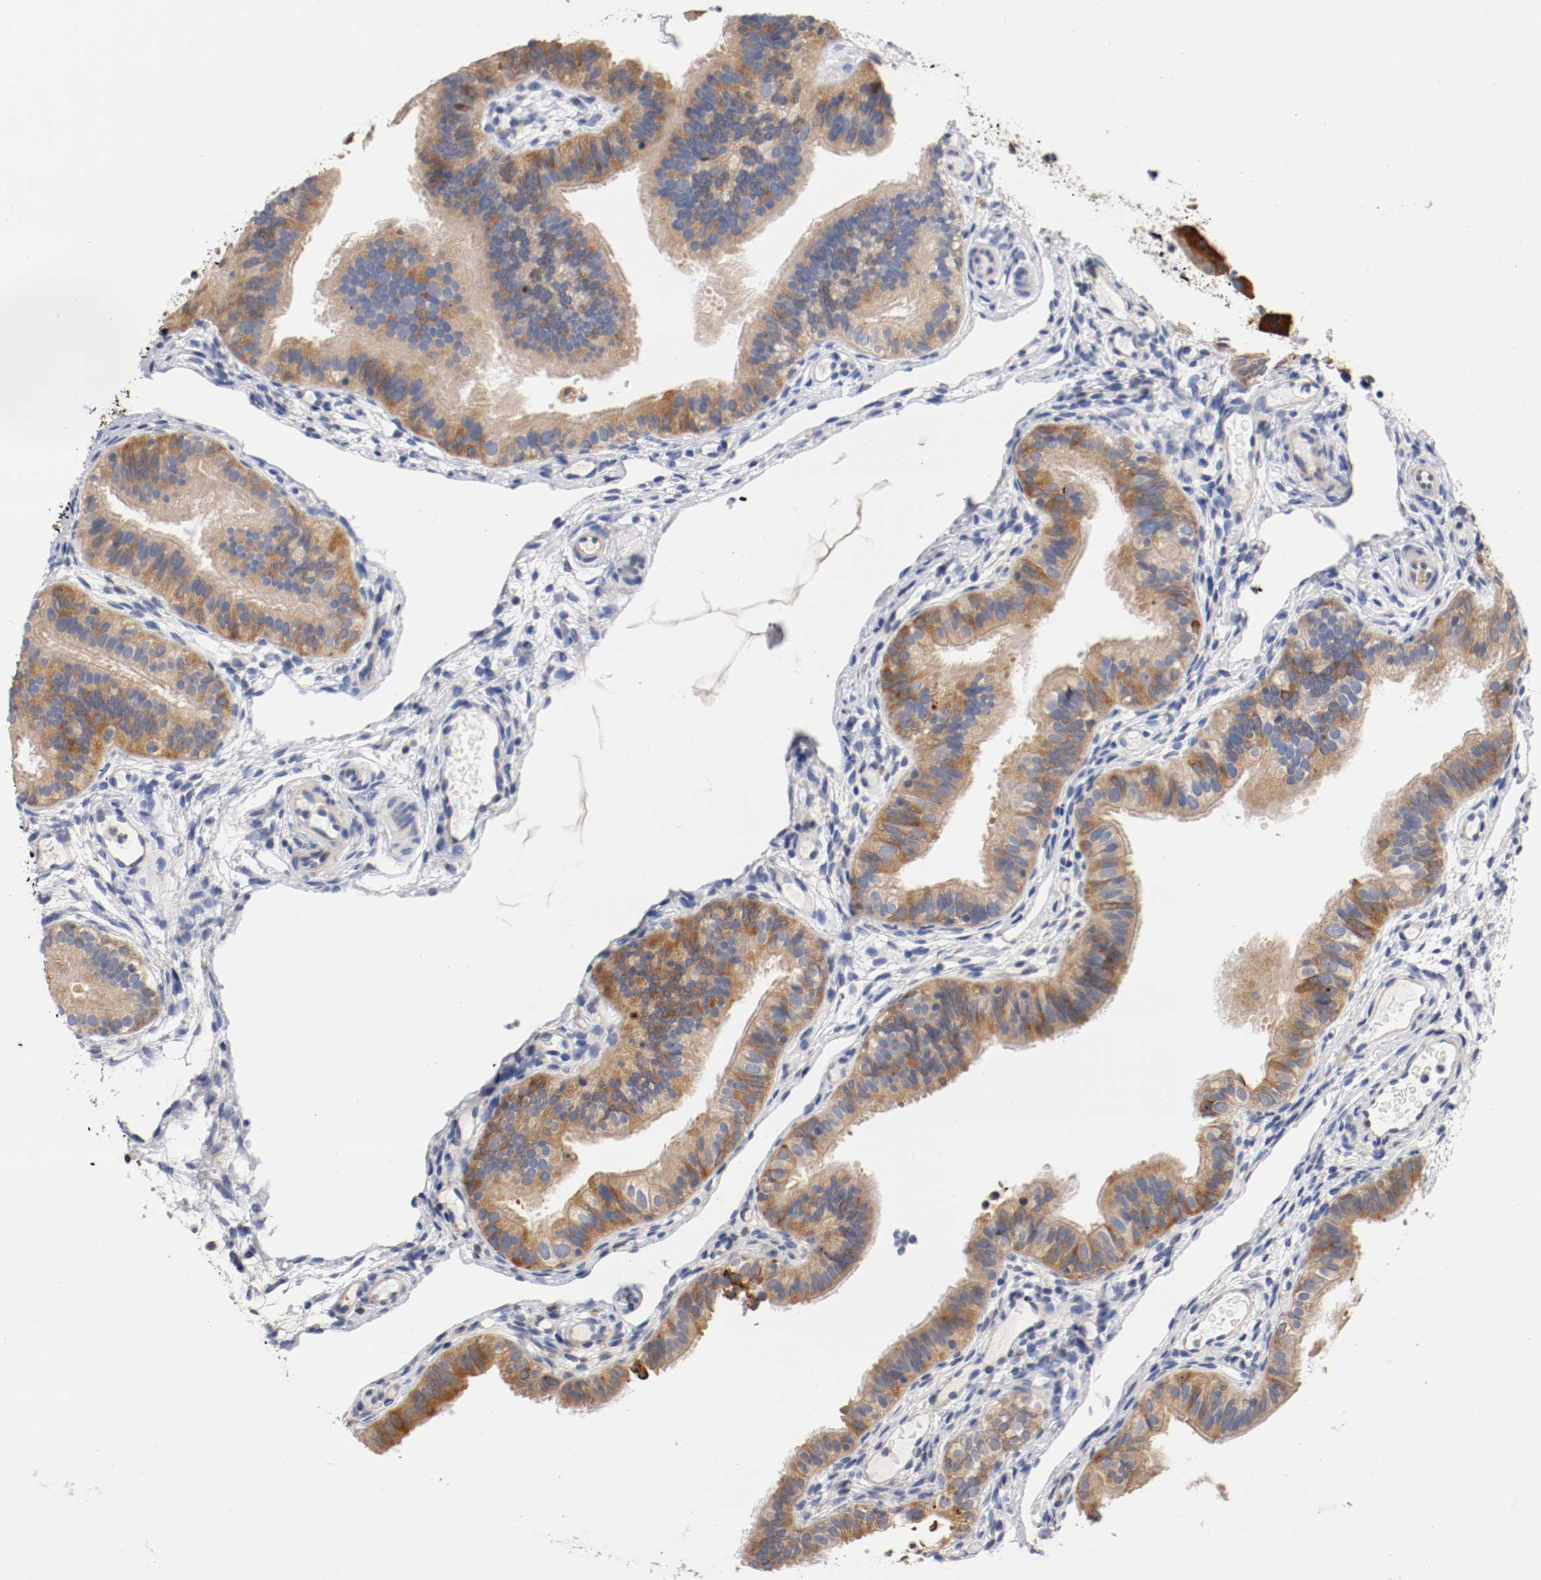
{"staining": {"intensity": "moderate", "quantity": ">75%", "location": "cytoplasmic/membranous"}, "tissue": "fallopian tube", "cell_type": "Glandular cells", "image_type": "normal", "snomed": [{"axis": "morphology", "description": "Normal tissue, NOS"}, {"axis": "morphology", "description": "Dermoid, NOS"}, {"axis": "topography", "description": "Fallopian tube"}], "caption": "Immunohistochemistry image of benign human fallopian tube stained for a protein (brown), which demonstrates medium levels of moderate cytoplasmic/membranous expression in approximately >75% of glandular cells.", "gene": "TNFSF12", "patient": {"sex": "female", "age": 33}}